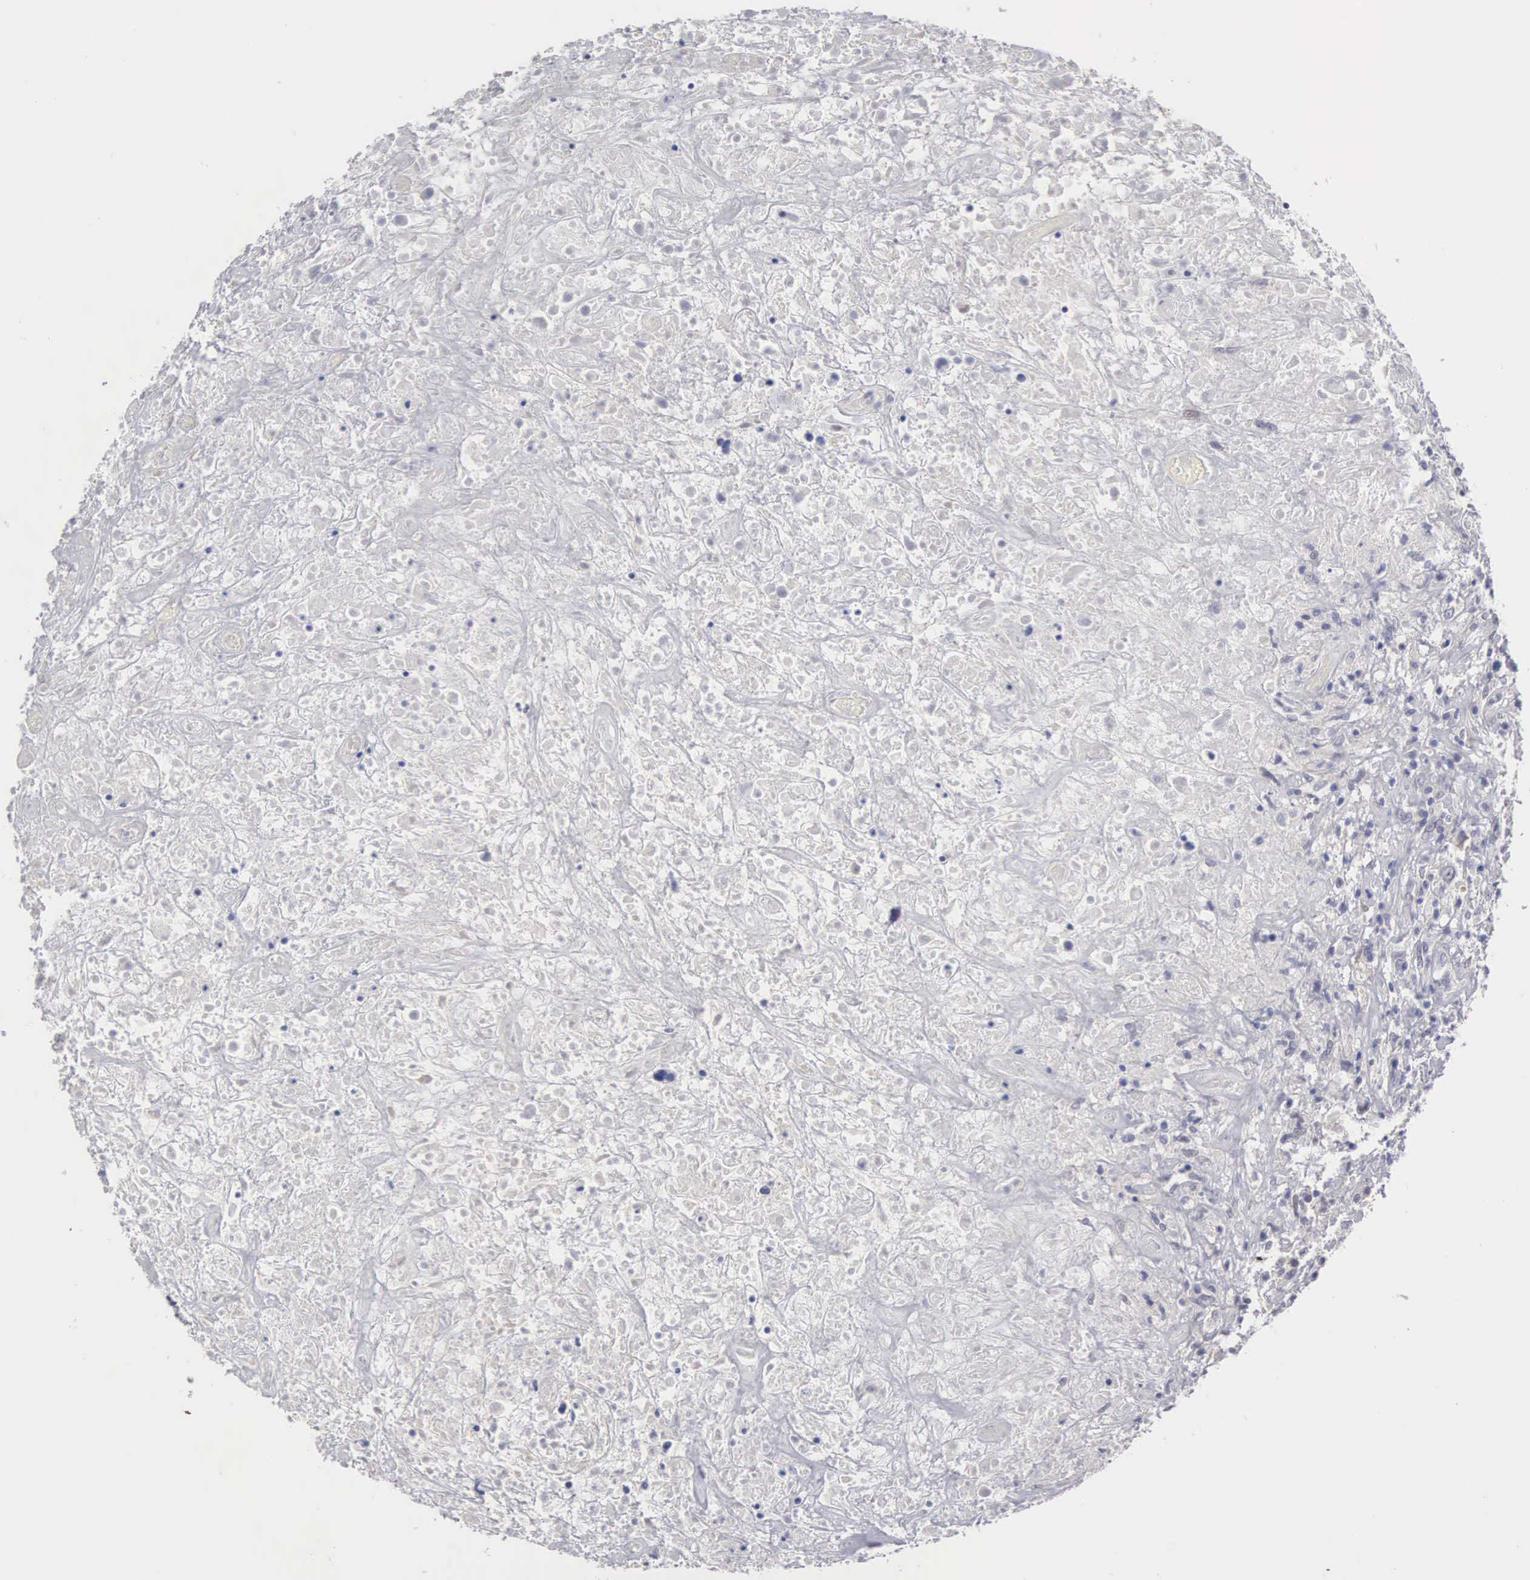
{"staining": {"intensity": "negative", "quantity": "none", "location": "none"}, "tissue": "lymphoma", "cell_type": "Tumor cells", "image_type": "cancer", "snomed": [{"axis": "morphology", "description": "Hodgkin's disease, NOS"}, {"axis": "topography", "description": "Lymph node"}], "caption": "This histopathology image is of lymphoma stained with IHC to label a protein in brown with the nuclei are counter-stained blue. There is no positivity in tumor cells.", "gene": "ELFN2", "patient": {"sex": "male", "age": 46}}